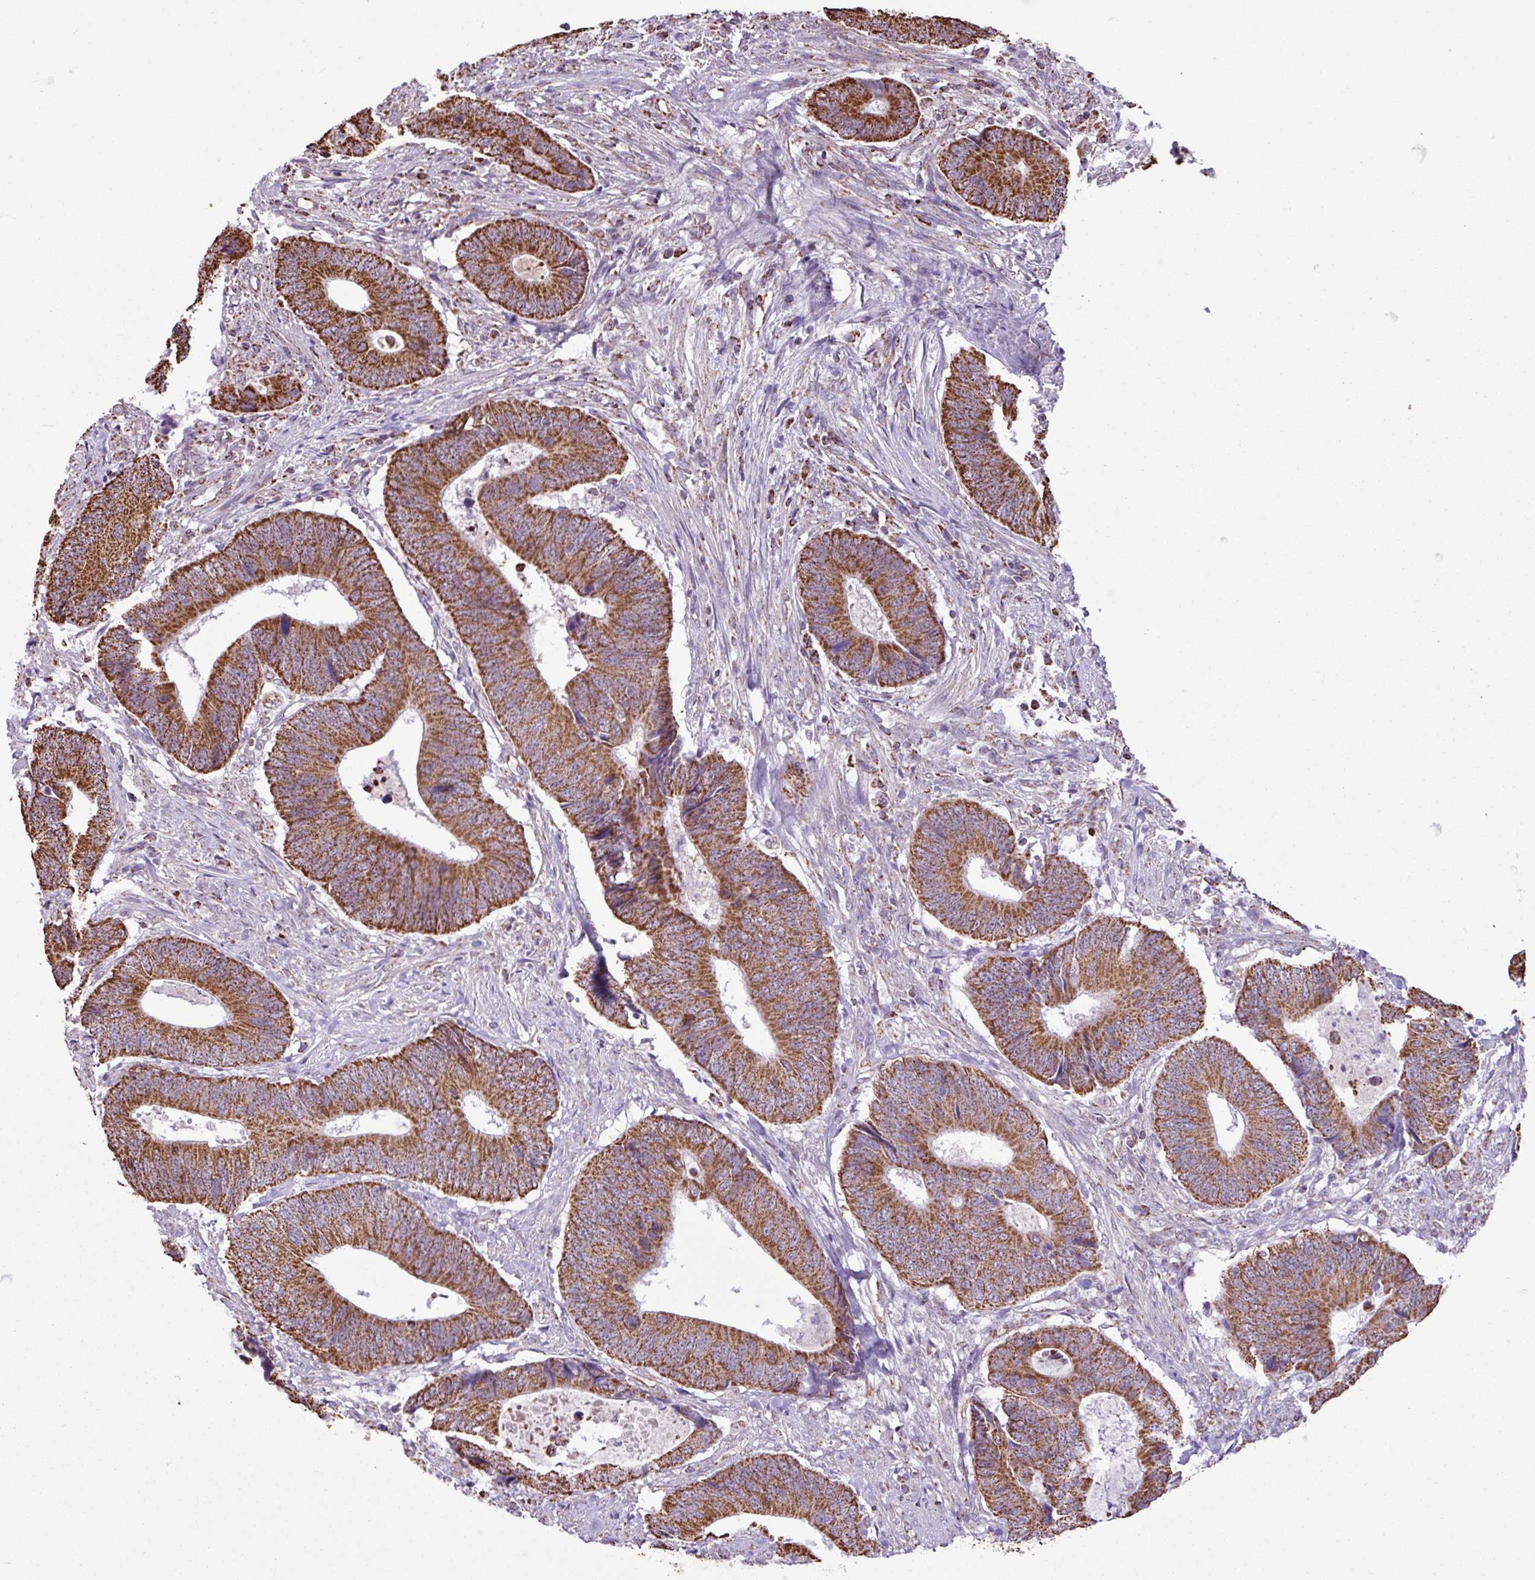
{"staining": {"intensity": "strong", "quantity": ">75%", "location": "cytoplasmic/membranous"}, "tissue": "colorectal cancer", "cell_type": "Tumor cells", "image_type": "cancer", "snomed": [{"axis": "morphology", "description": "Adenocarcinoma, NOS"}, {"axis": "topography", "description": "Colon"}], "caption": "A brown stain highlights strong cytoplasmic/membranous positivity of a protein in human adenocarcinoma (colorectal) tumor cells.", "gene": "ALG8", "patient": {"sex": "male", "age": 87}}